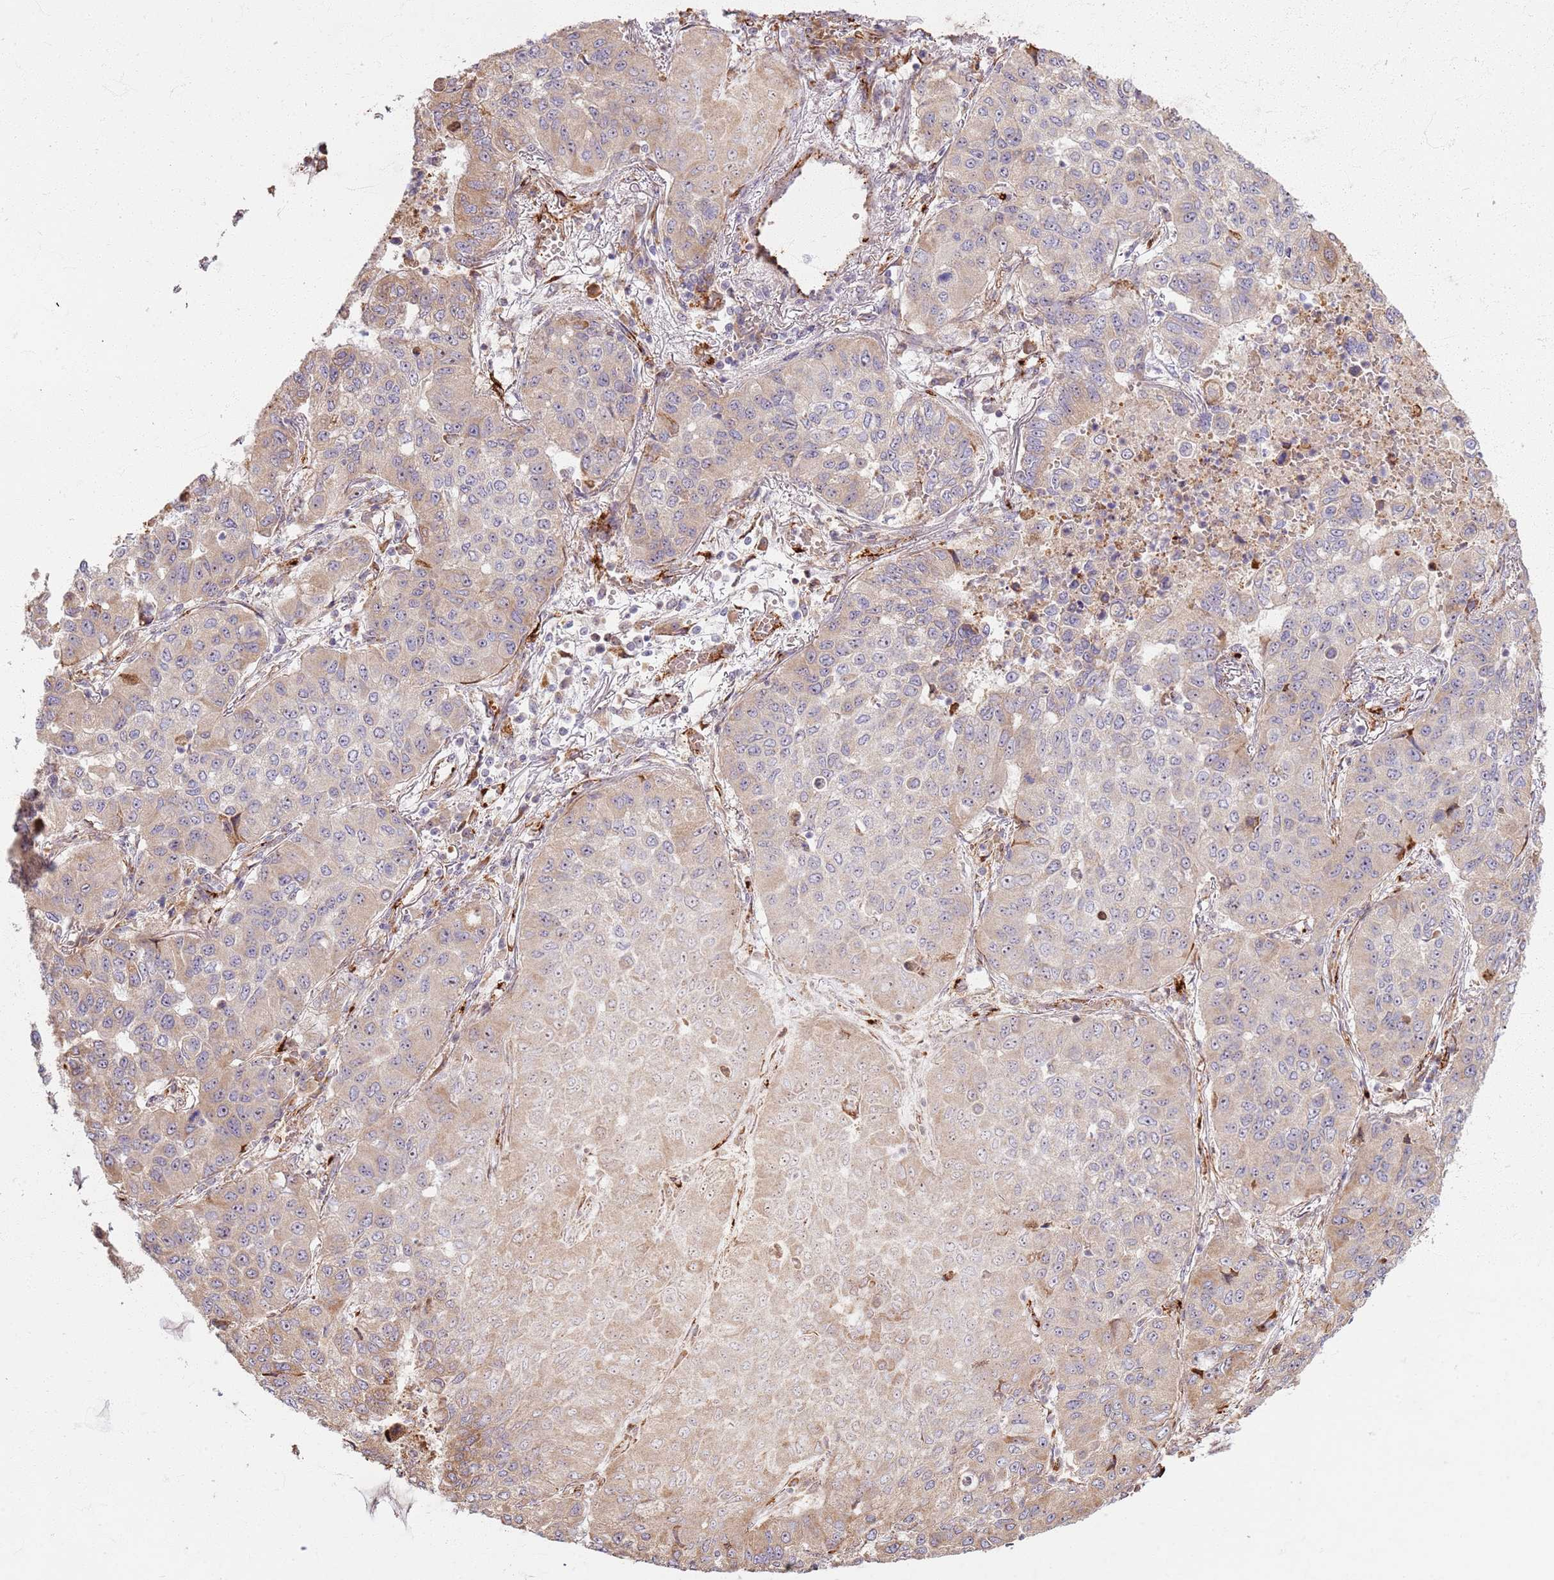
{"staining": {"intensity": "weak", "quantity": "25%-75%", "location": "cytoplasmic/membranous"}, "tissue": "lung cancer", "cell_type": "Tumor cells", "image_type": "cancer", "snomed": [{"axis": "morphology", "description": "Squamous cell carcinoma, NOS"}, {"axis": "topography", "description": "Lung"}], "caption": "Human lung cancer (squamous cell carcinoma) stained with a protein marker displays weak staining in tumor cells.", "gene": "KRI1", "patient": {"sex": "male", "age": 74}}